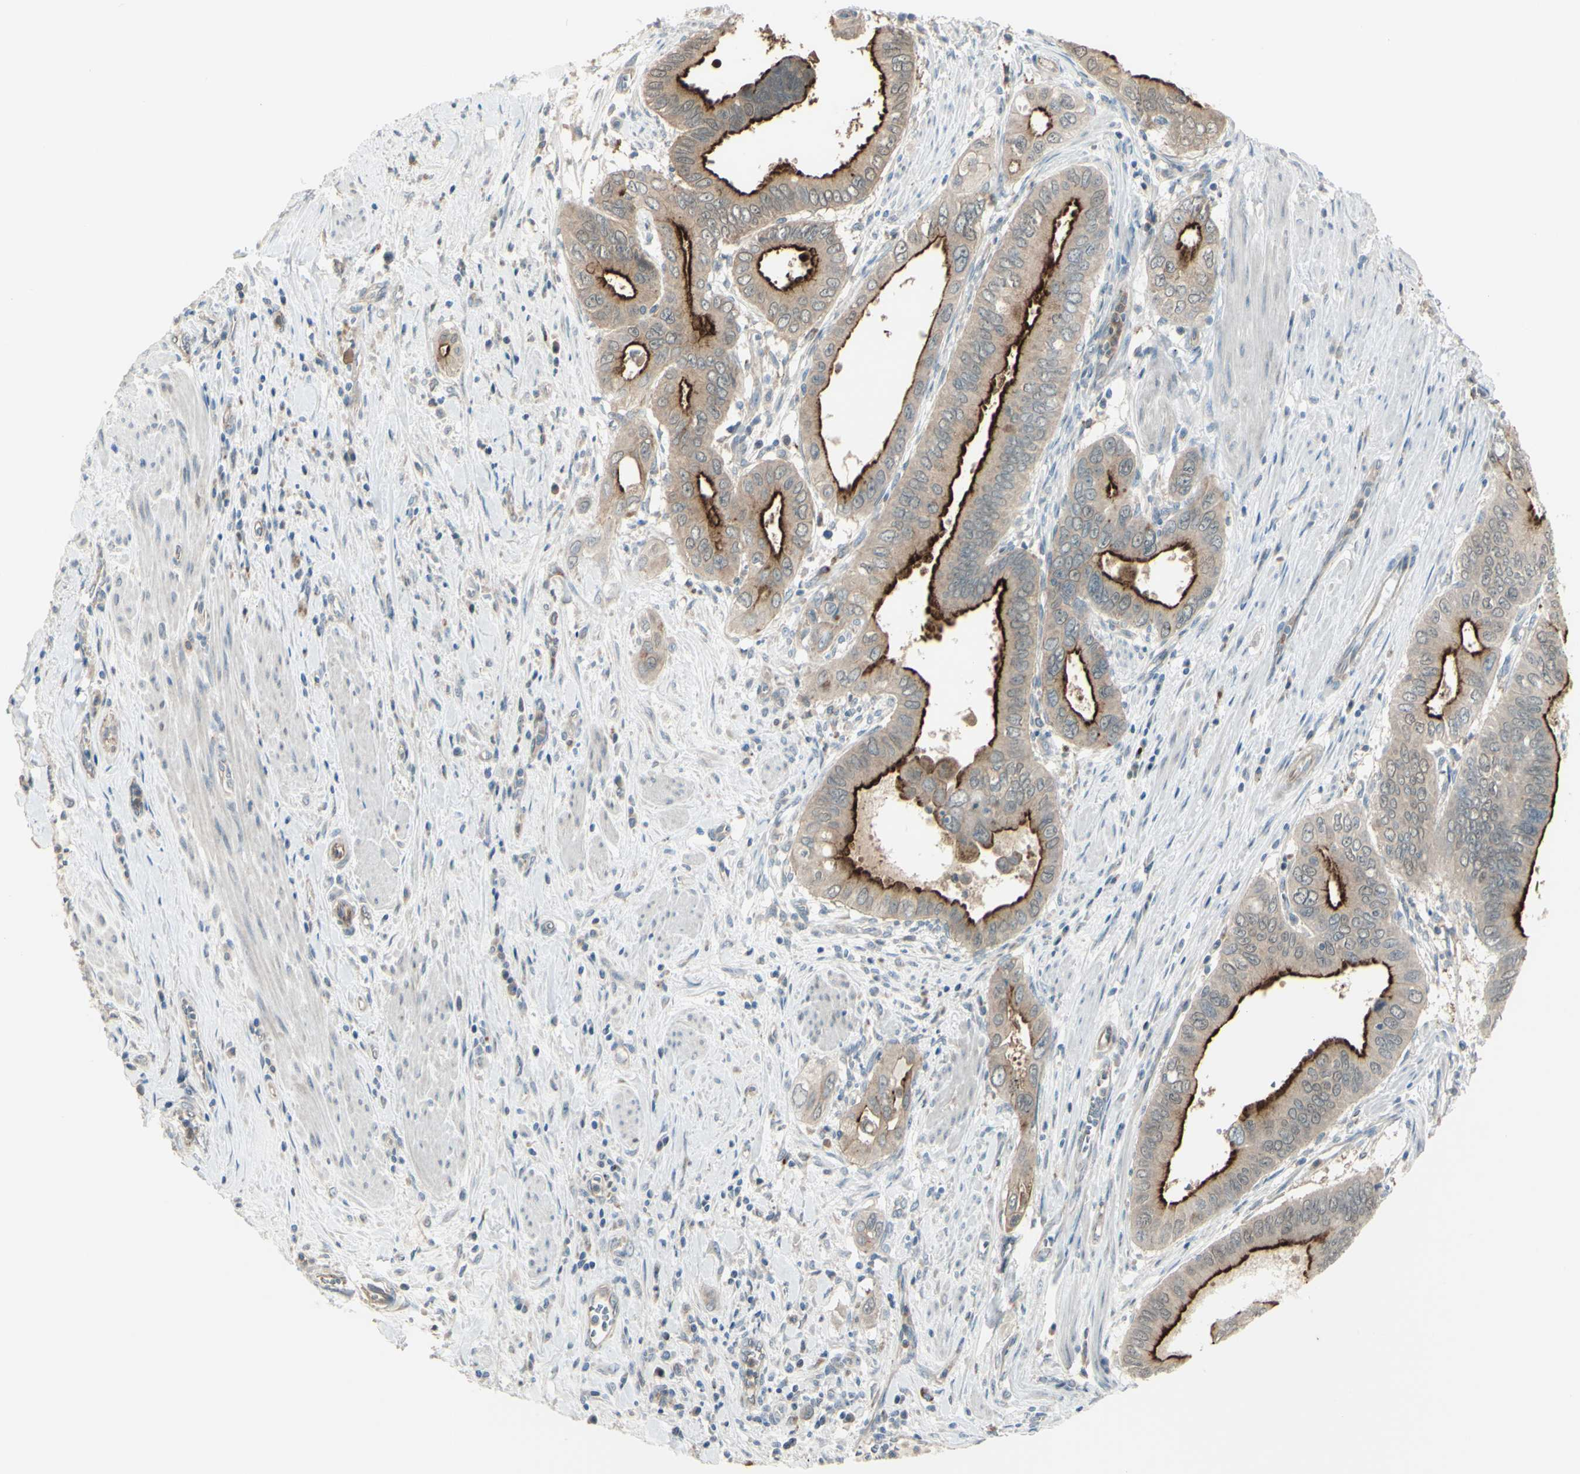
{"staining": {"intensity": "strong", "quantity": "<25%", "location": "cytoplasmic/membranous"}, "tissue": "pancreatic cancer", "cell_type": "Tumor cells", "image_type": "cancer", "snomed": [{"axis": "morphology", "description": "Normal tissue, NOS"}, {"axis": "topography", "description": "Lymph node"}], "caption": "A brown stain labels strong cytoplasmic/membranous expression of a protein in pancreatic cancer tumor cells.", "gene": "LMTK2", "patient": {"sex": "male", "age": 50}}